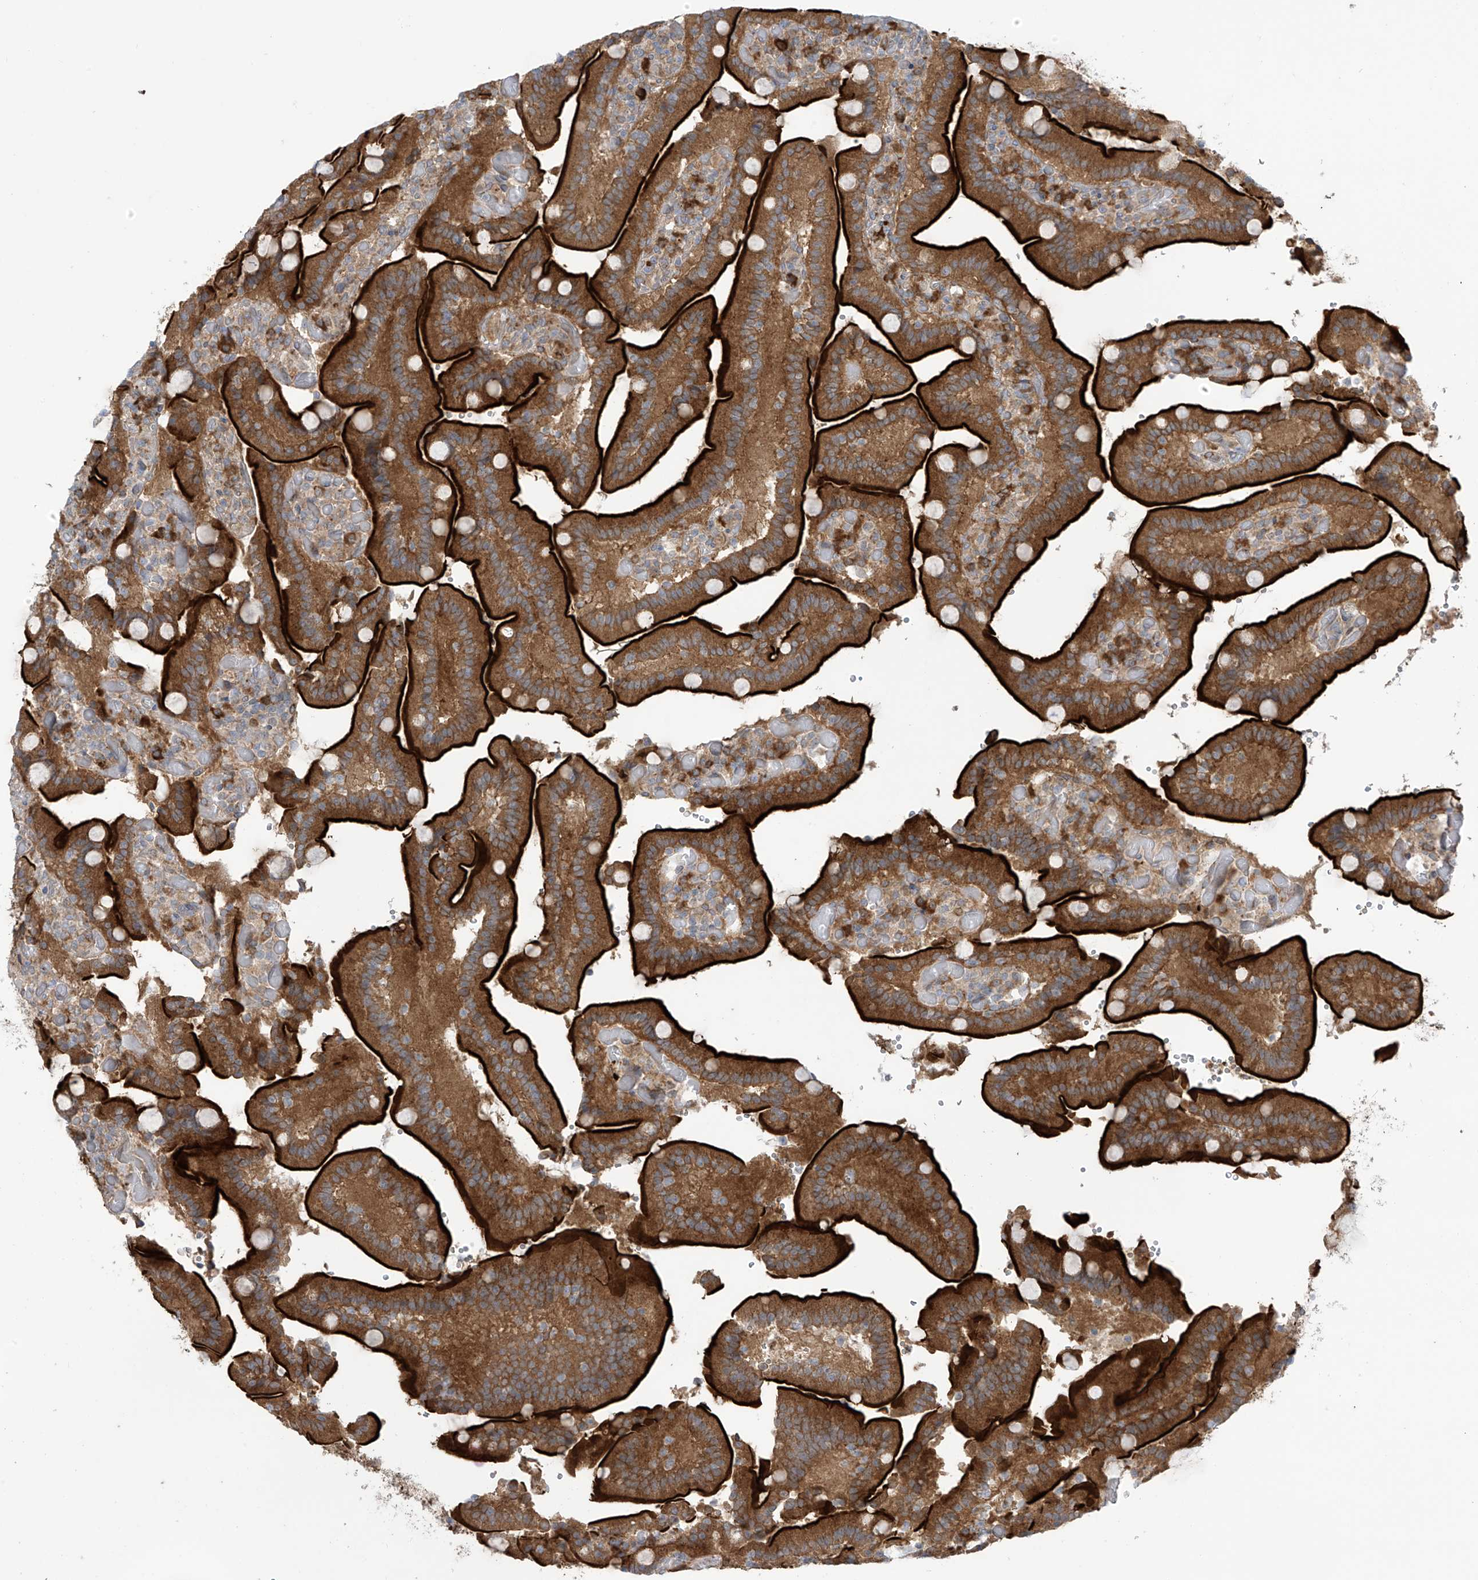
{"staining": {"intensity": "strong", "quantity": ">75%", "location": "cytoplasmic/membranous"}, "tissue": "duodenum", "cell_type": "Glandular cells", "image_type": "normal", "snomed": [{"axis": "morphology", "description": "Normal tissue, NOS"}, {"axis": "topography", "description": "Duodenum"}], "caption": "Immunohistochemistry (IHC) of benign human duodenum reveals high levels of strong cytoplasmic/membranous staining in about >75% of glandular cells.", "gene": "KIAA1522", "patient": {"sex": "female", "age": 62}}